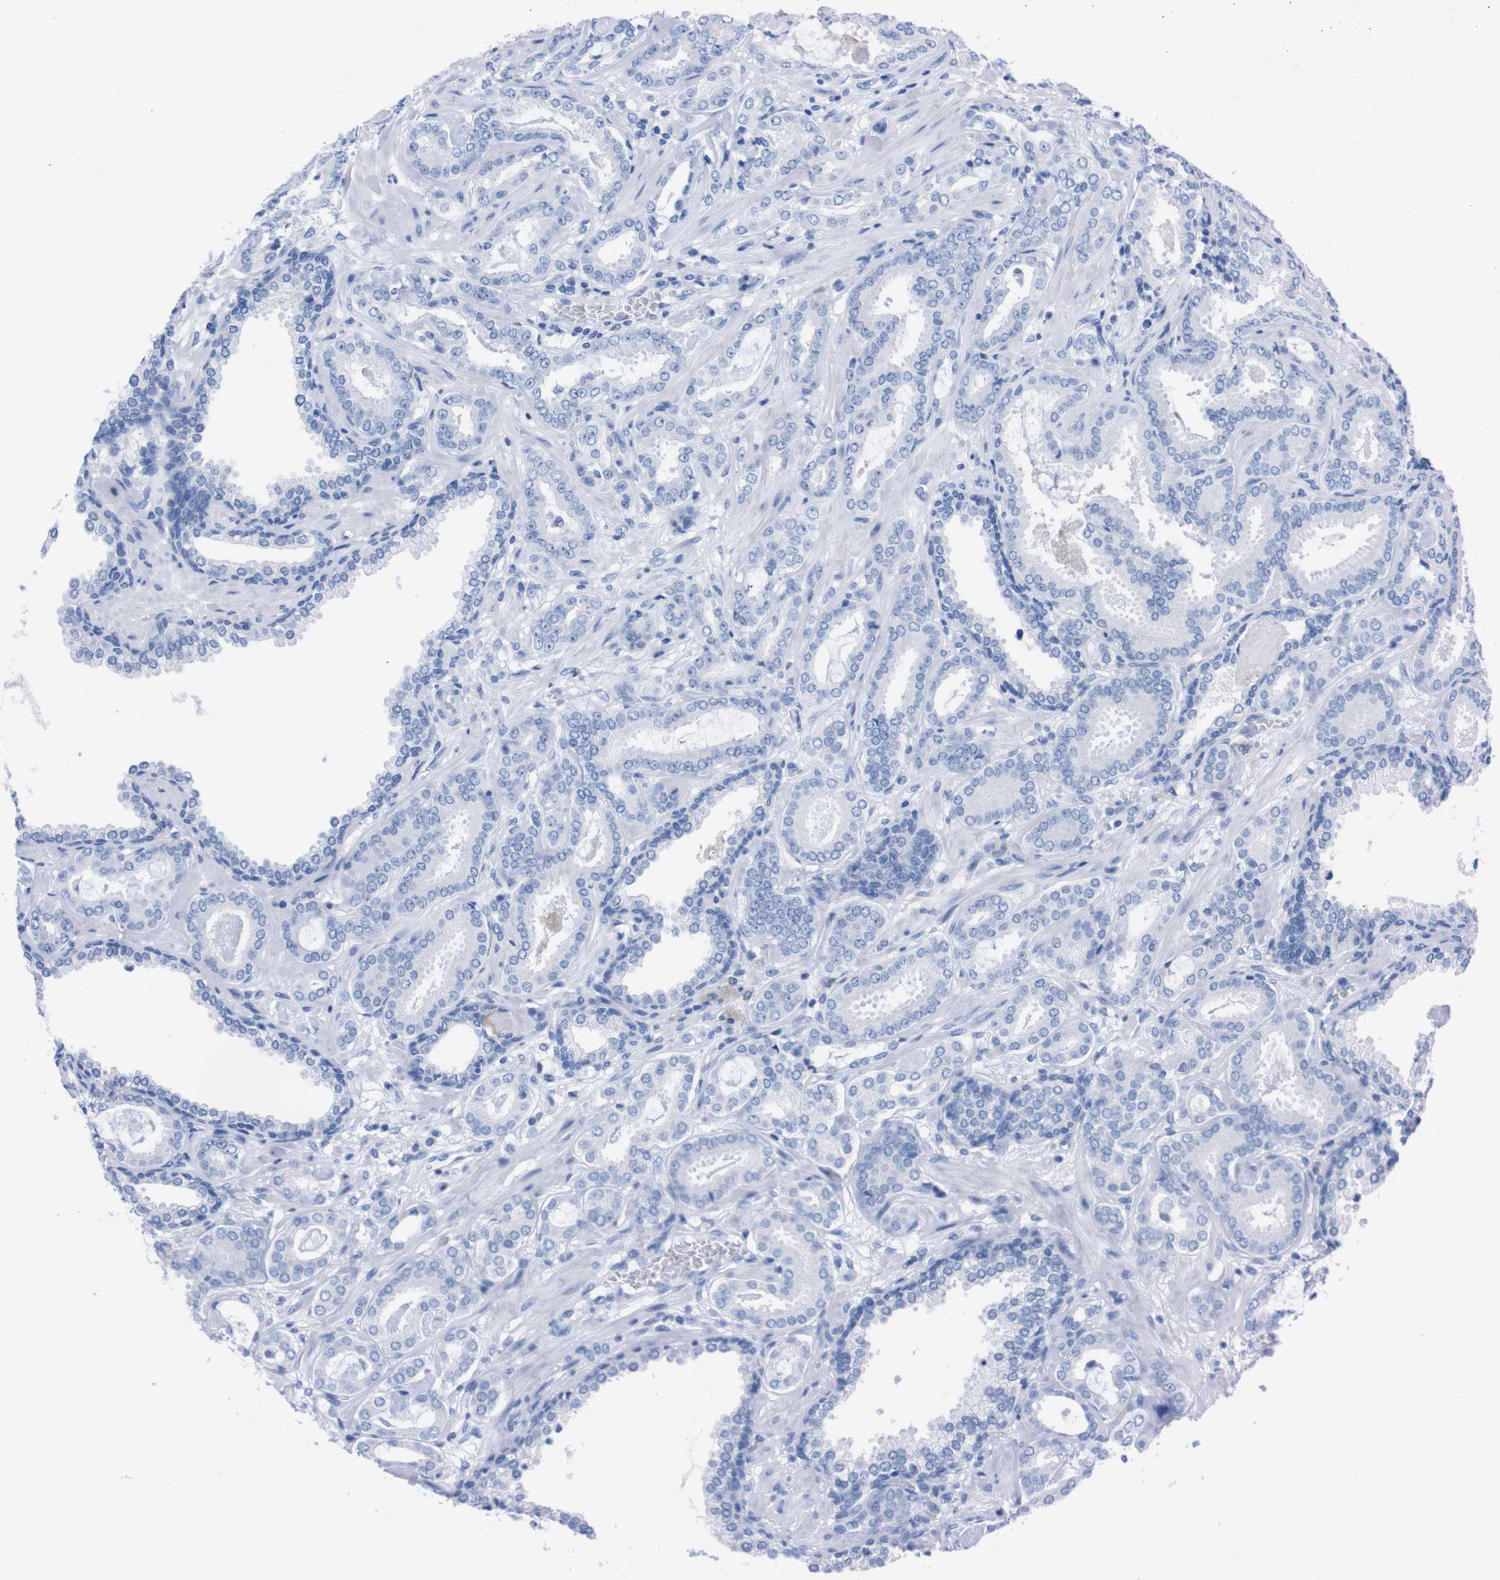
{"staining": {"intensity": "negative", "quantity": "none", "location": "none"}, "tissue": "prostate cancer", "cell_type": "Tumor cells", "image_type": "cancer", "snomed": [{"axis": "morphology", "description": "Adenocarcinoma, Low grade"}, {"axis": "topography", "description": "Prostate"}], "caption": "The immunohistochemistry (IHC) histopathology image has no significant positivity in tumor cells of prostate cancer tissue.", "gene": "P2RY12", "patient": {"sex": "male", "age": 53}}